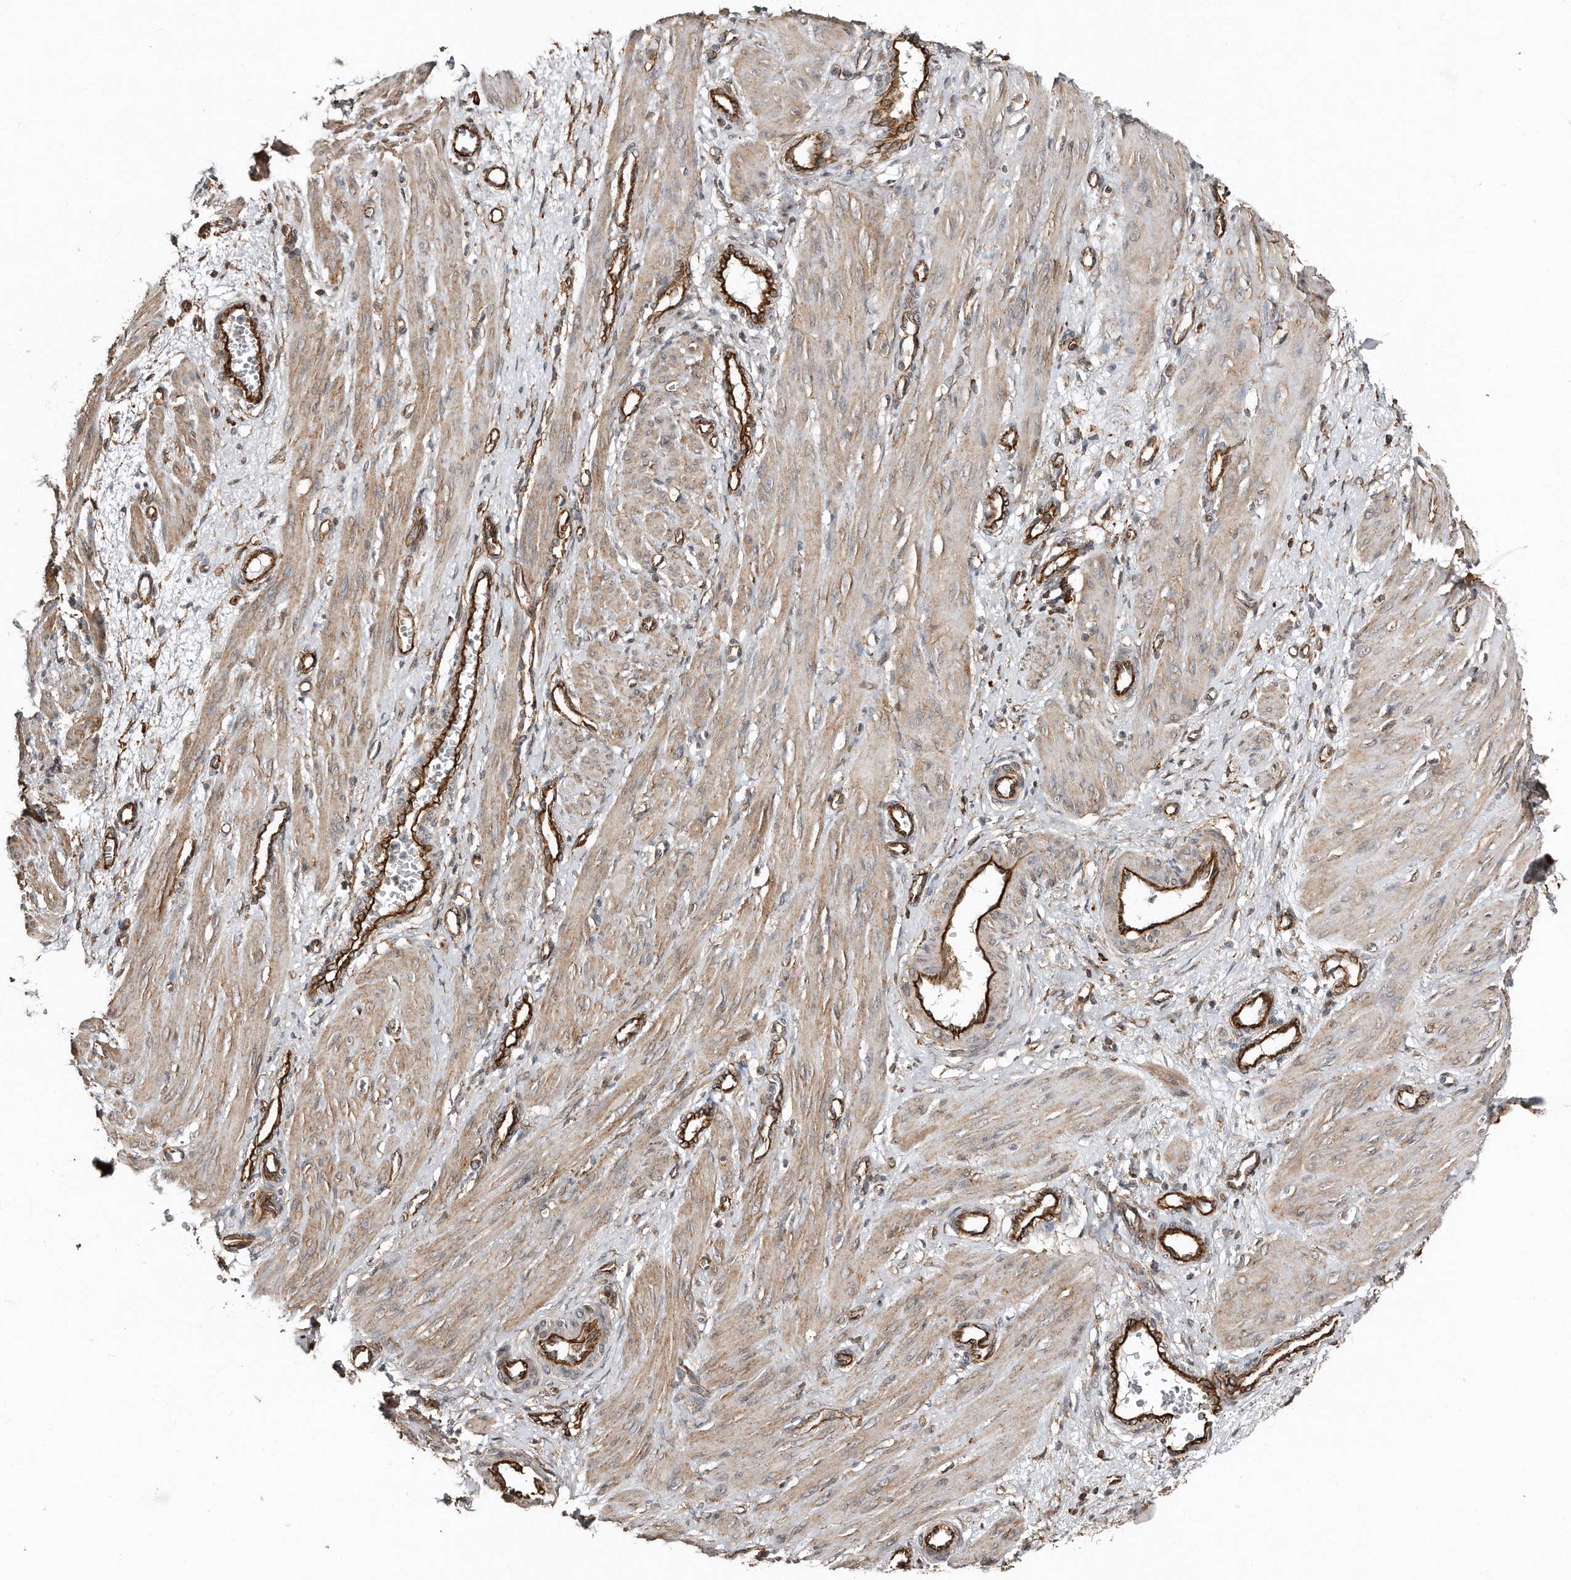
{"staining": {"intensity": "moderate", "quantity": ">75%", "location": "cytoplasmic/membranous"}, "tissue": "smooth muscle", "cell_type": "Smooth muscle cells", "image_type": "normal", "snomed": [{"axis": "morphology", "description": "Normal tissue, NOS"}, {"axis": "topography", "description": "Endometrium"}], "caption": "DAB (3,3'-diaminobenzidine) immunohistochemical staining of unremarkable human smooth muscle demonstrates moderate cytoplasmic/membranous protein staining in about >75% of smooth muscle cells.", "gene": "SNAP47", "patient": {"sex": "female", "age": 33}}